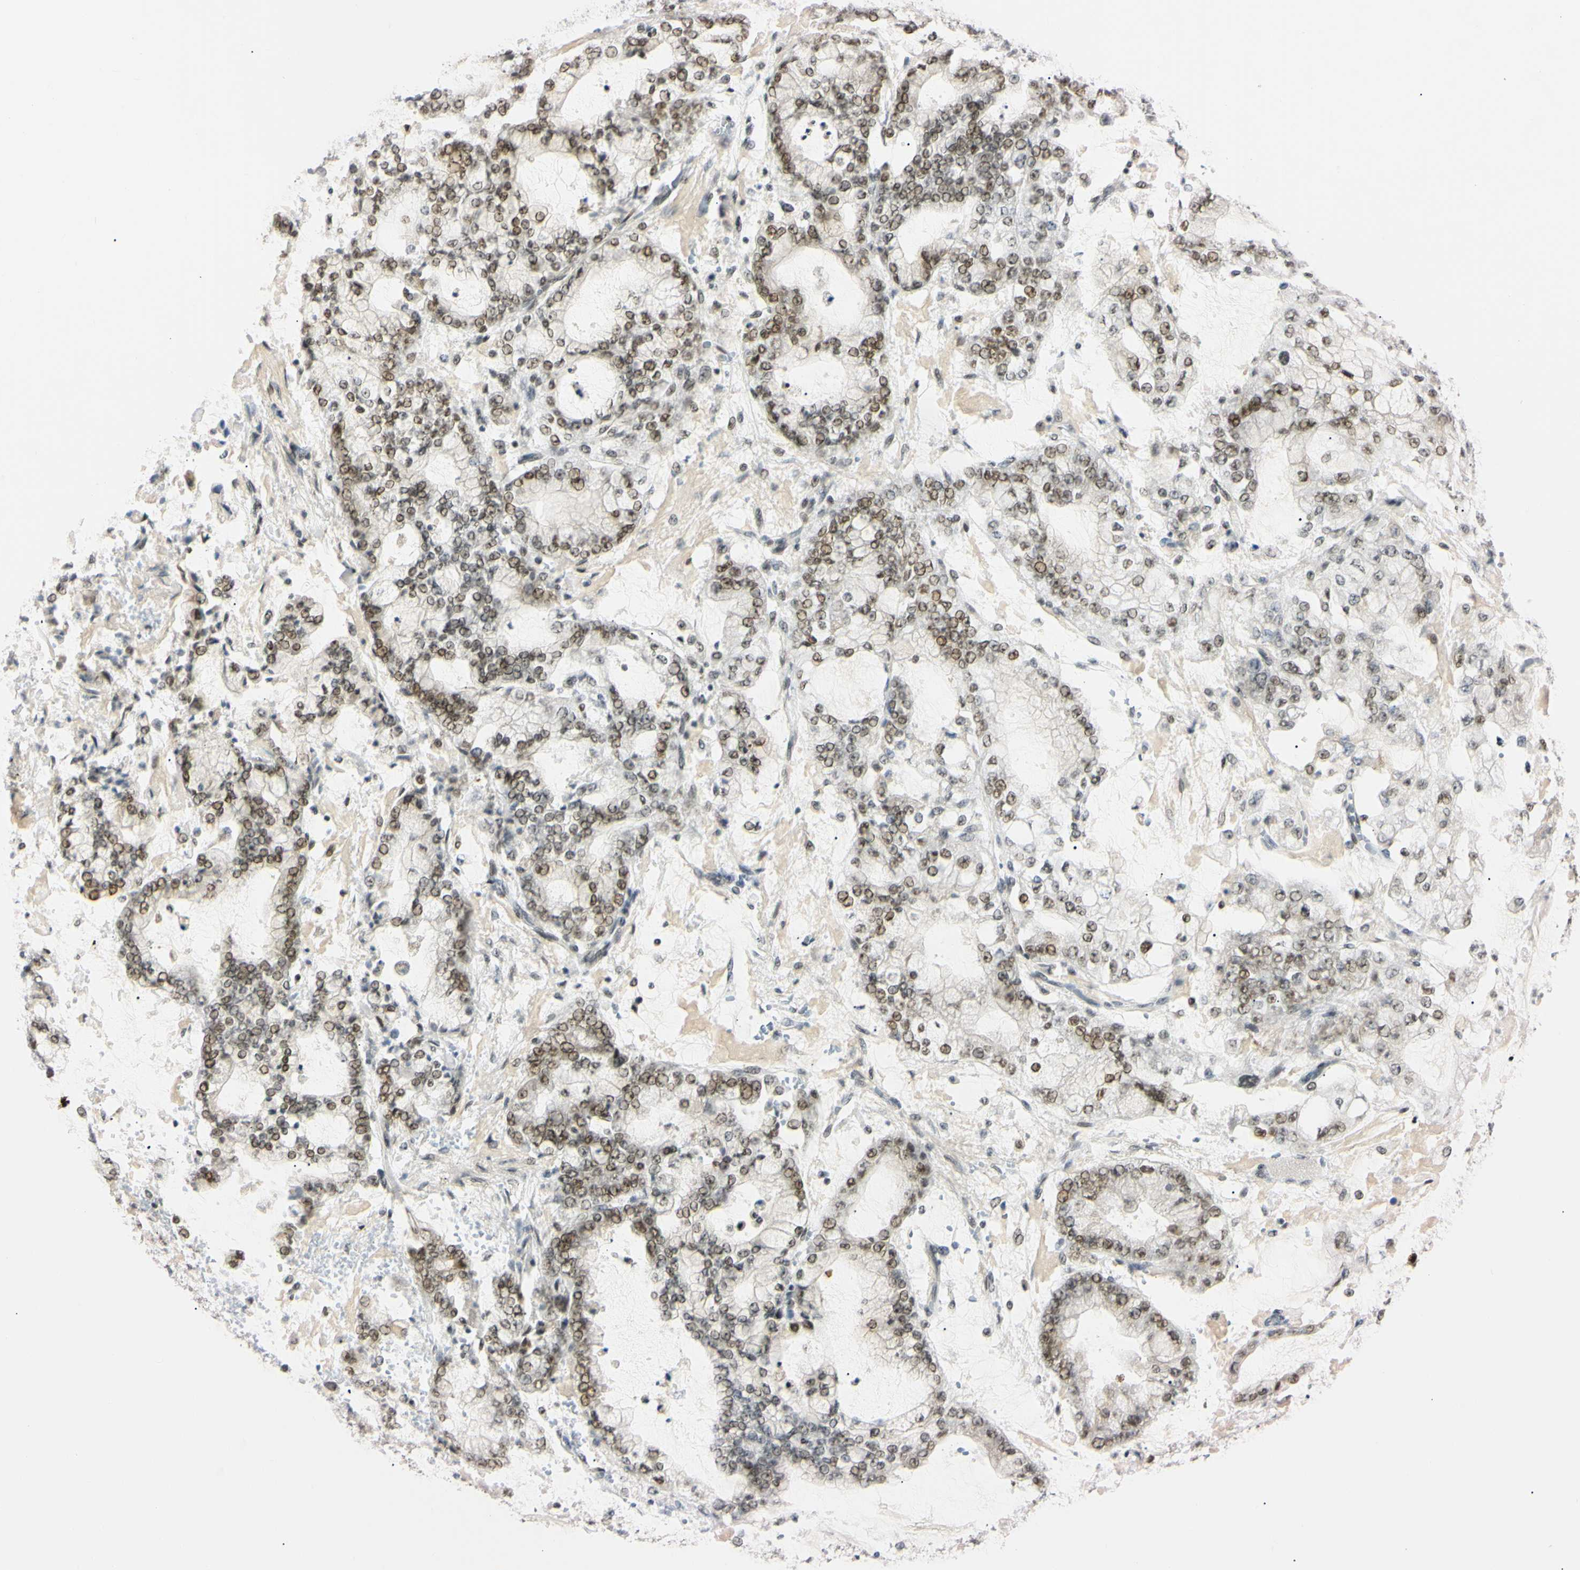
{"staining": {"intensity": "moderate", "quantity": ">75%", "location": "nuclear"}, "tissue": "stomach cancer", "cell_type": "Tumor cells", "image_type": "cancer", "snomed": [{"axis": "morphology", "description": "Adenocarcinoma, NOS"}, {"axis": "topography", "description": "Stomach"}], "caption": "Adenocarcinoma (stomach) was stained to show a protein in brown. There is medium levels of moderate nuclear expression in approximately >75% of tumor cells. The protein is stained brown, and the nuclei are stained in blue (DAB (3,3'-diaminobenzidine) IHC with brightfield microscopy, high magnification).", "gene": "ZNF134", "patient": {"sex": "male", "age": 76}}